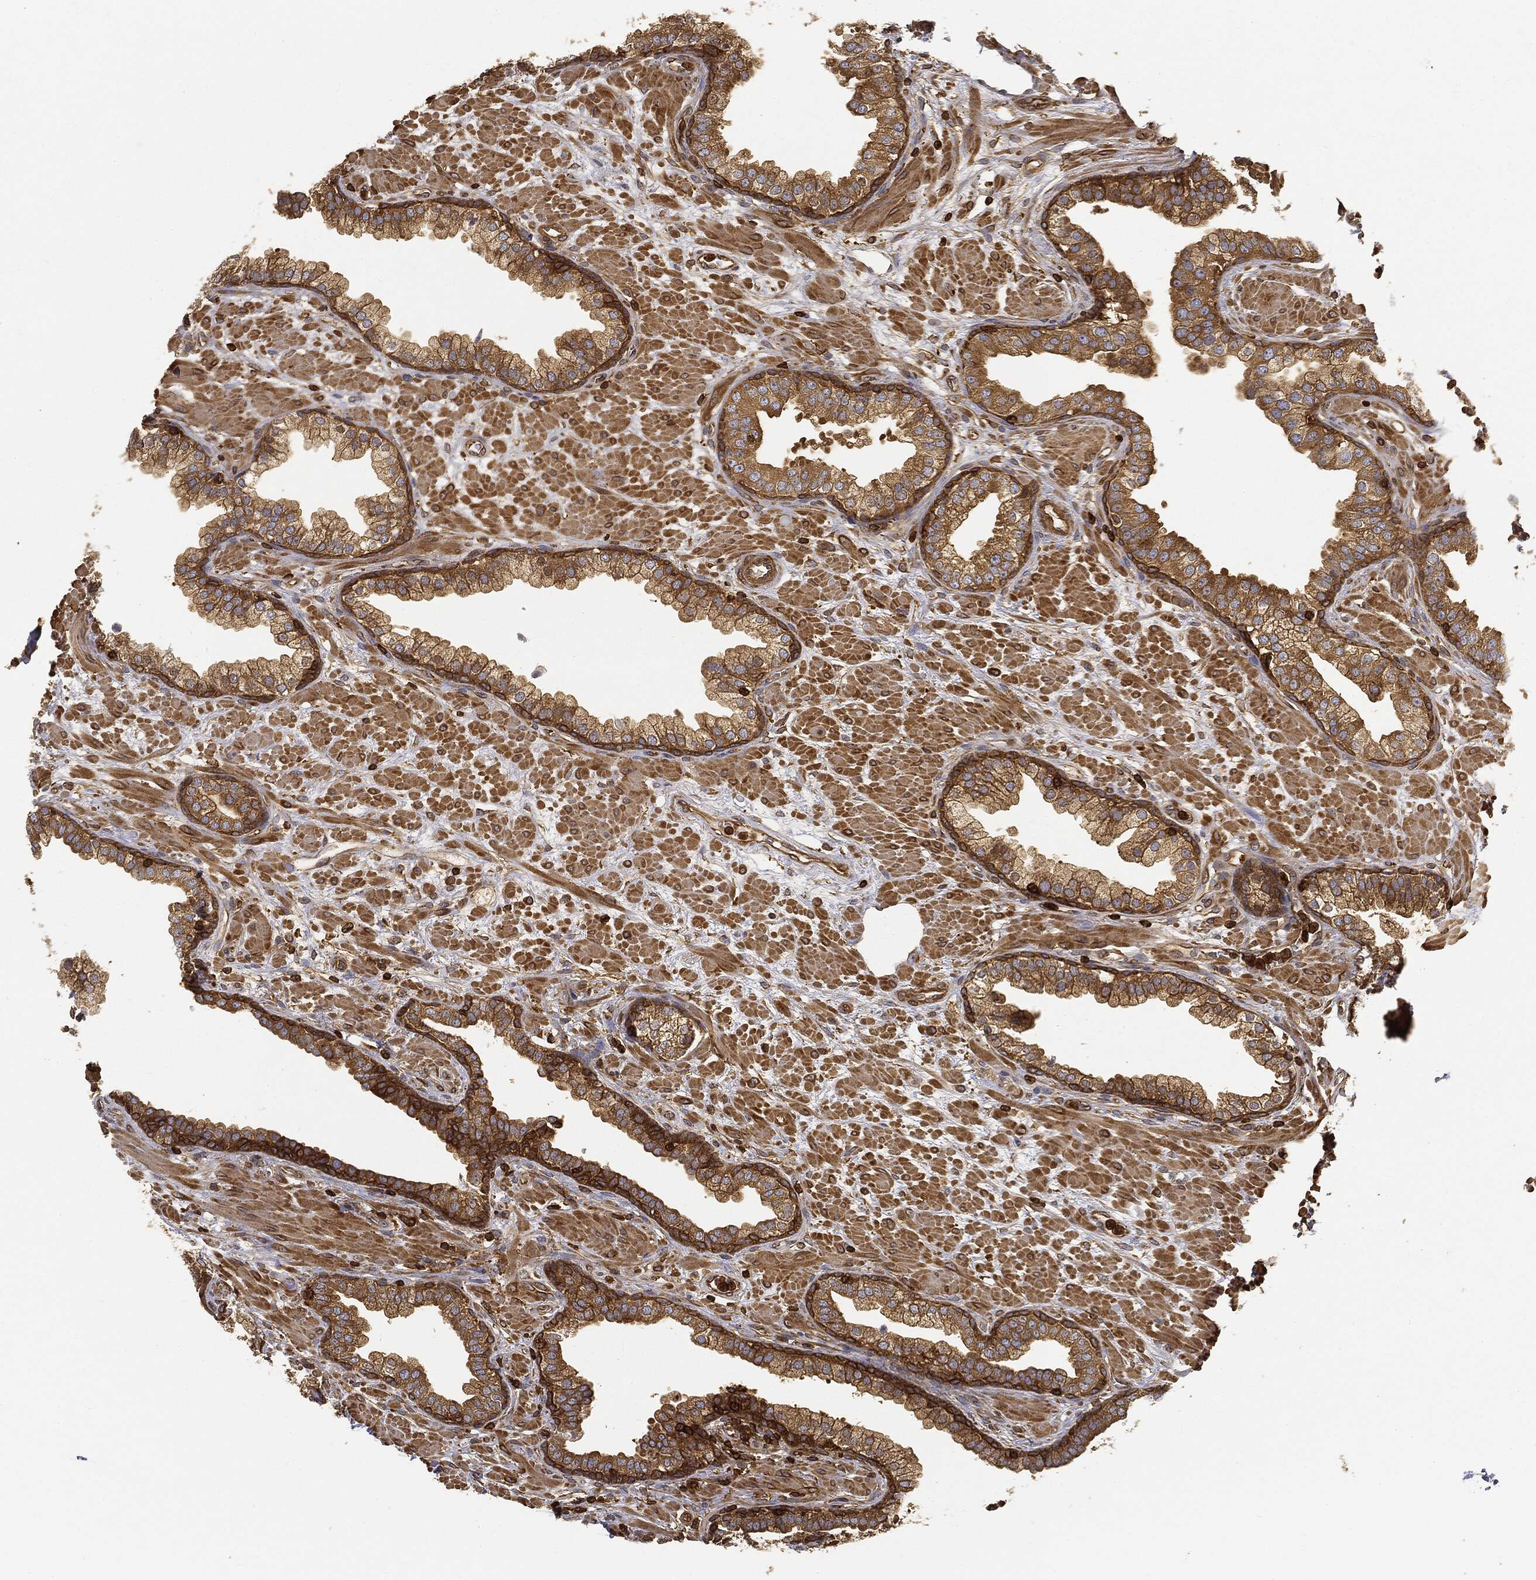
{"staining": {"intensity": "strong", "quantity": "<25%", "location": "cytoplasmic/membranous"}, "tissue": "prostate", "cell_type": "Glandular cells", "image_type": "normal", "snomed": [{"axis": "morphology", "description": "Normal tissue, NOS"}, {"axis": "topography", "description": "Prostate"}], "caption": "A high-resolution micrograph shows IHC staining of normal prostate, which exhibits strong cytoplasmic/membranous expression in approximately <25% of glandular cells. The protein is stained brown, and the nuclei are stained in blue (DAB (3,3'-diaminobenzidine) IHC with brightfield microscopy, high magnification).", "gene": "WDR1", "patient": {"sex": "male", "age": 63}}